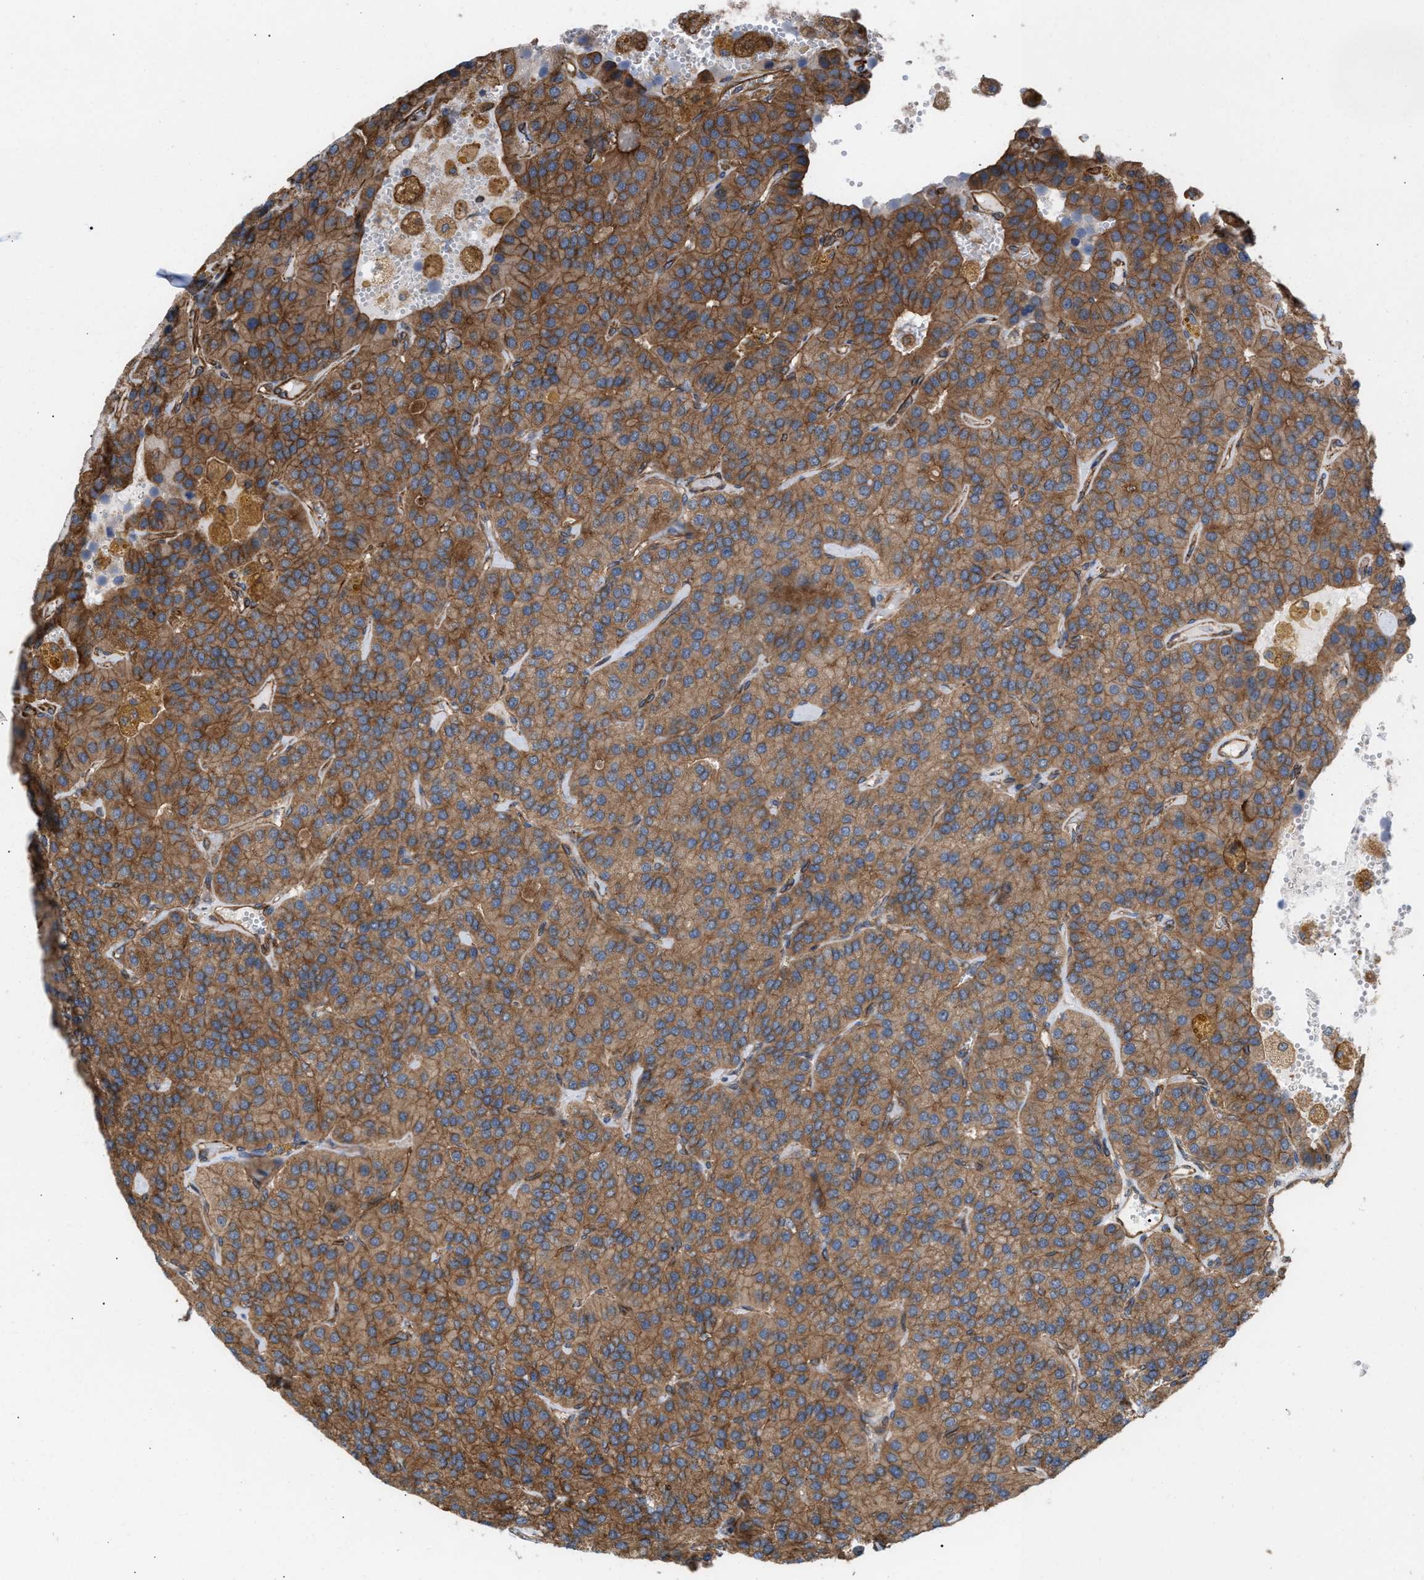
{"staining": {"intensity": "moderate", "quantity": ">75%", "location": "cytoplasmic/membranous"}, "tissue": "parathyroid gland", "cell_type": "Glandular cells", "image_type": "normal", "snomed": [{"axis": "morphology", "description": "Normal tissue, NOS"}, {"axis": "morphology", "description": "Inflammation chronic"}, {"axis": "morphology", "description": "Goiter, colloid"}, {"axis": "topography", "description": "Thyroid gland"}, {"axis": "topography", "description": "Parathyroid gland"}], "caption": "Moderate cytoplasmic/membranous positivity for a protein is identified in about >75% of glandular cells of unremarkable parathyroid gland using IHC.", "gene": "EPS15L1", "patient": {"sex": "male", "age": 65}}